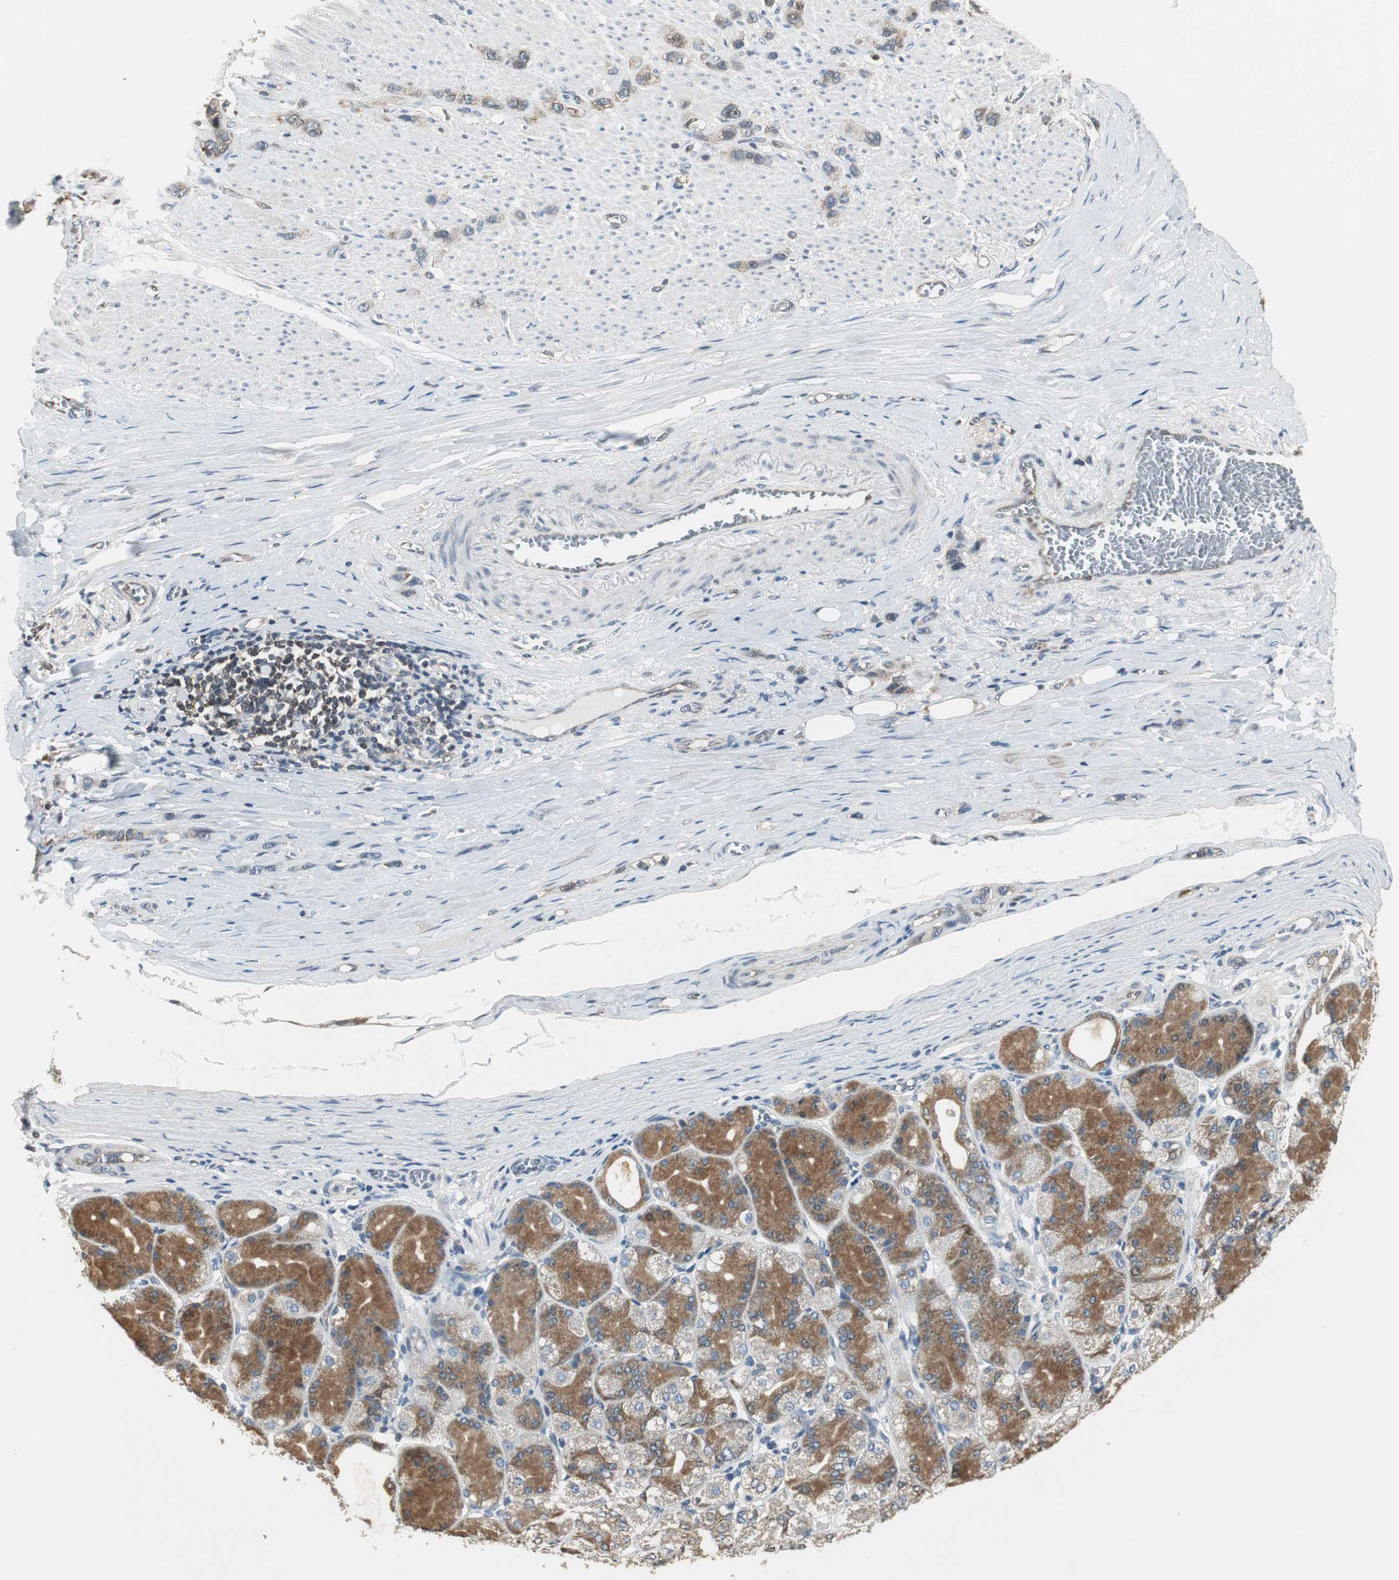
{"staining": {"intensity": "weak", "quantity": ">75%", "location": "cytoplasmic/membranous"}, "tissue": "stomach cancer", "cell_type": "Tumor cells", "image_type": "cancer", "snomed": [{"axis": "morphology", "description": "Normal tissue, NOS"}, {"axis": "morphology", "description": "Adenocarcinoma, NOS"}, {"axis": "morphology", "description": "Adenocarcinoma, High grade"}, {"axis": "topography", "description": "Stomach, upper"}, {"axis": "topography", "description": "Stomach"}], "caption": "There is low levels of weak cytoplasmic/membranous positivity in tumor cells of stomach adenocarcinoma, as demonstrated by immunohistochemical staining (brown color).", "gene": "CCT5", "patient": {"sex": "female", "age": 65}}